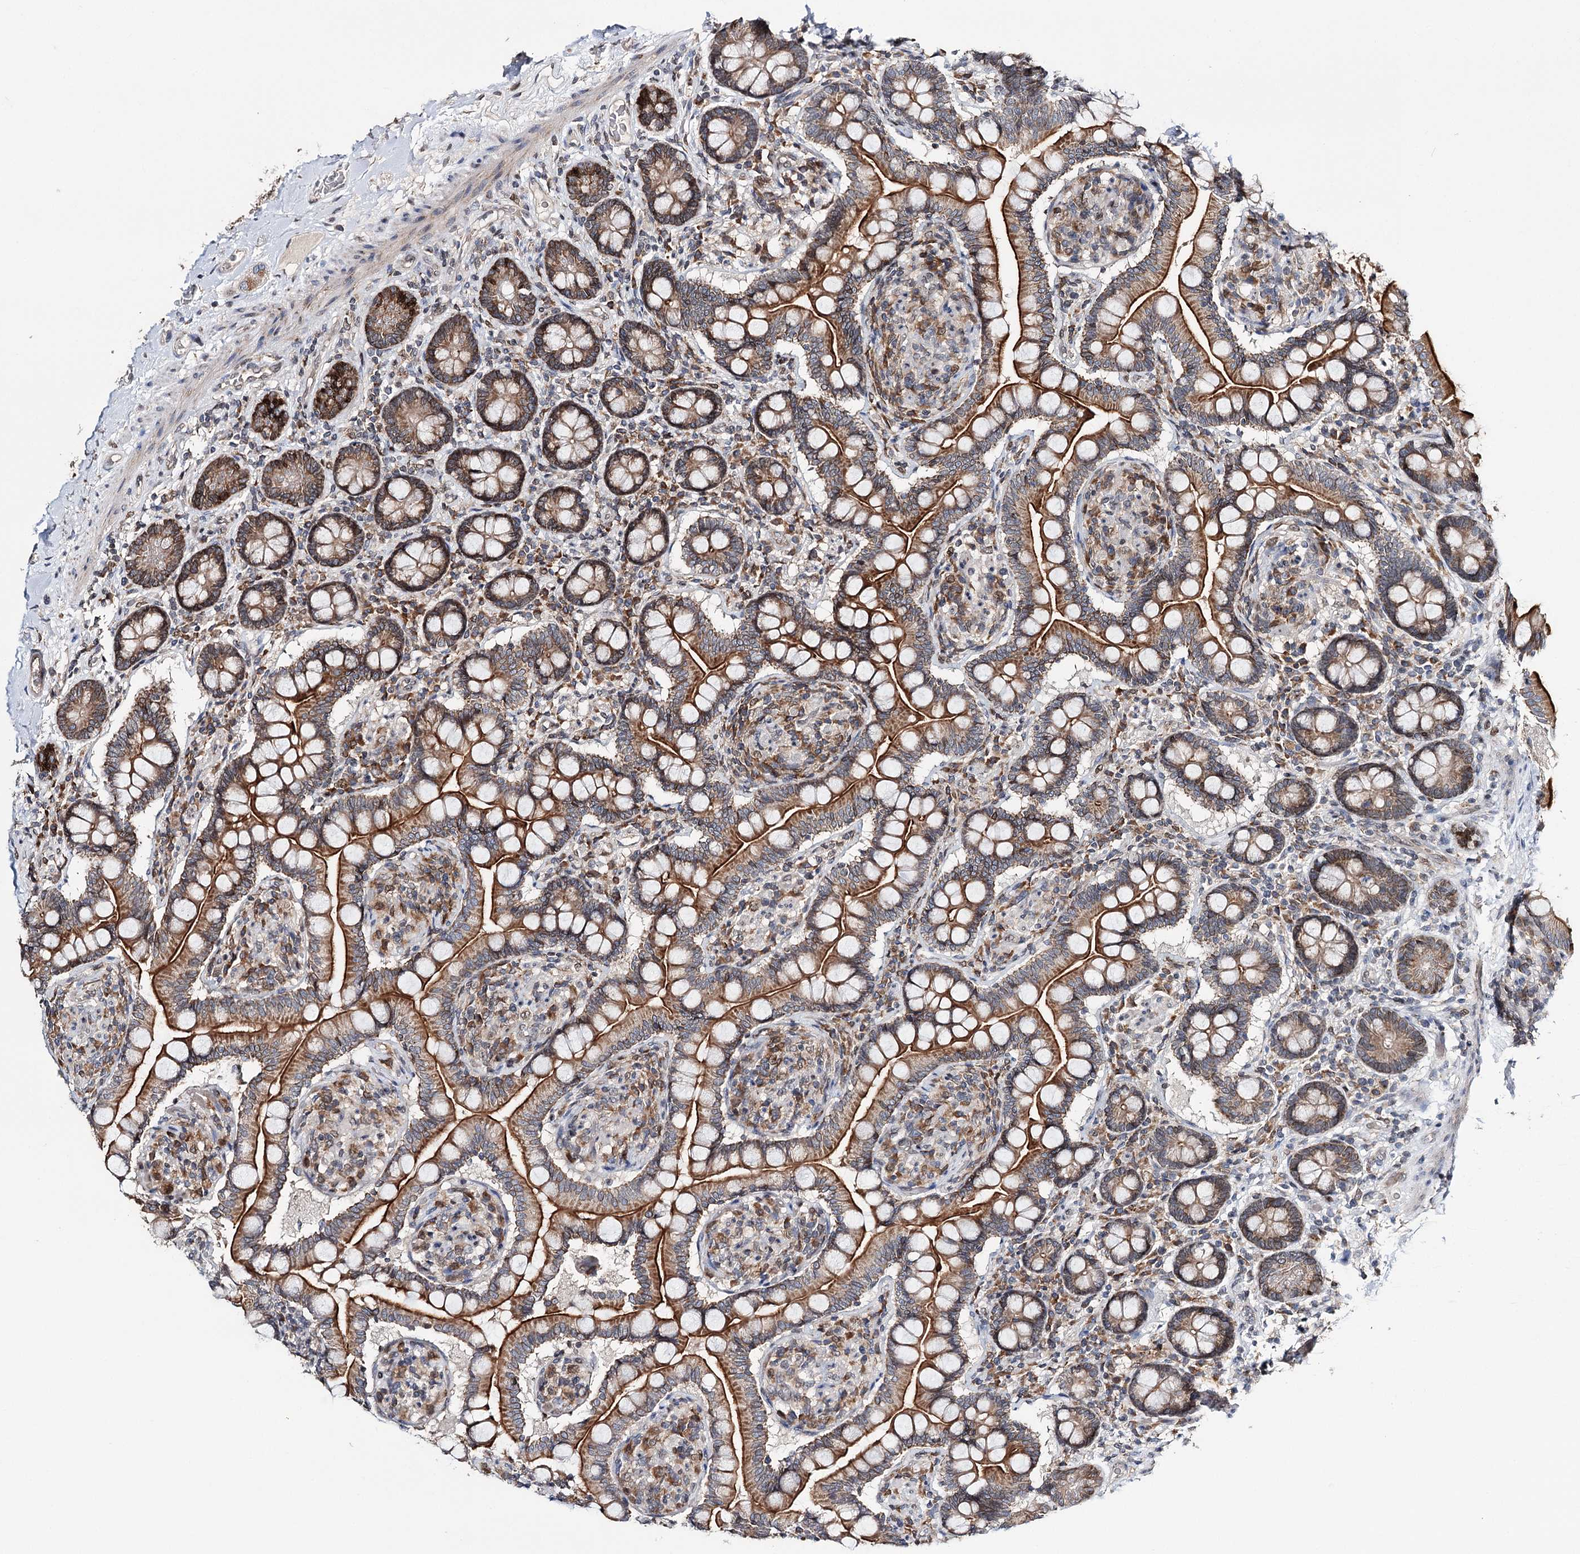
{"staining": {"intensity": "moderate", "quantity": ">75%", "location": "cytoplasmic/membranous"}, "tissue": "small intestine", "cell_type": "Glandular cells", "image_type": "normal", "snomed": [{"axis": "morphology", "description": "Normal tissue, NOS"}, {"axis": "topography", "description": "Small intestine"}], "caption": "High-power microscopy captured an immunohistochemistry (IHC) photomicrograph of normal small intestine, revealing moderate cytoplasmic/membranous positivity in approximately >75% of glandular cells. (DAB (3,3'-diaminobenzidine) = brown stain, brightfield microscopy at high magnification).", "gene": "CFAP46", "patient": {"sex": "female", "age": 64}}